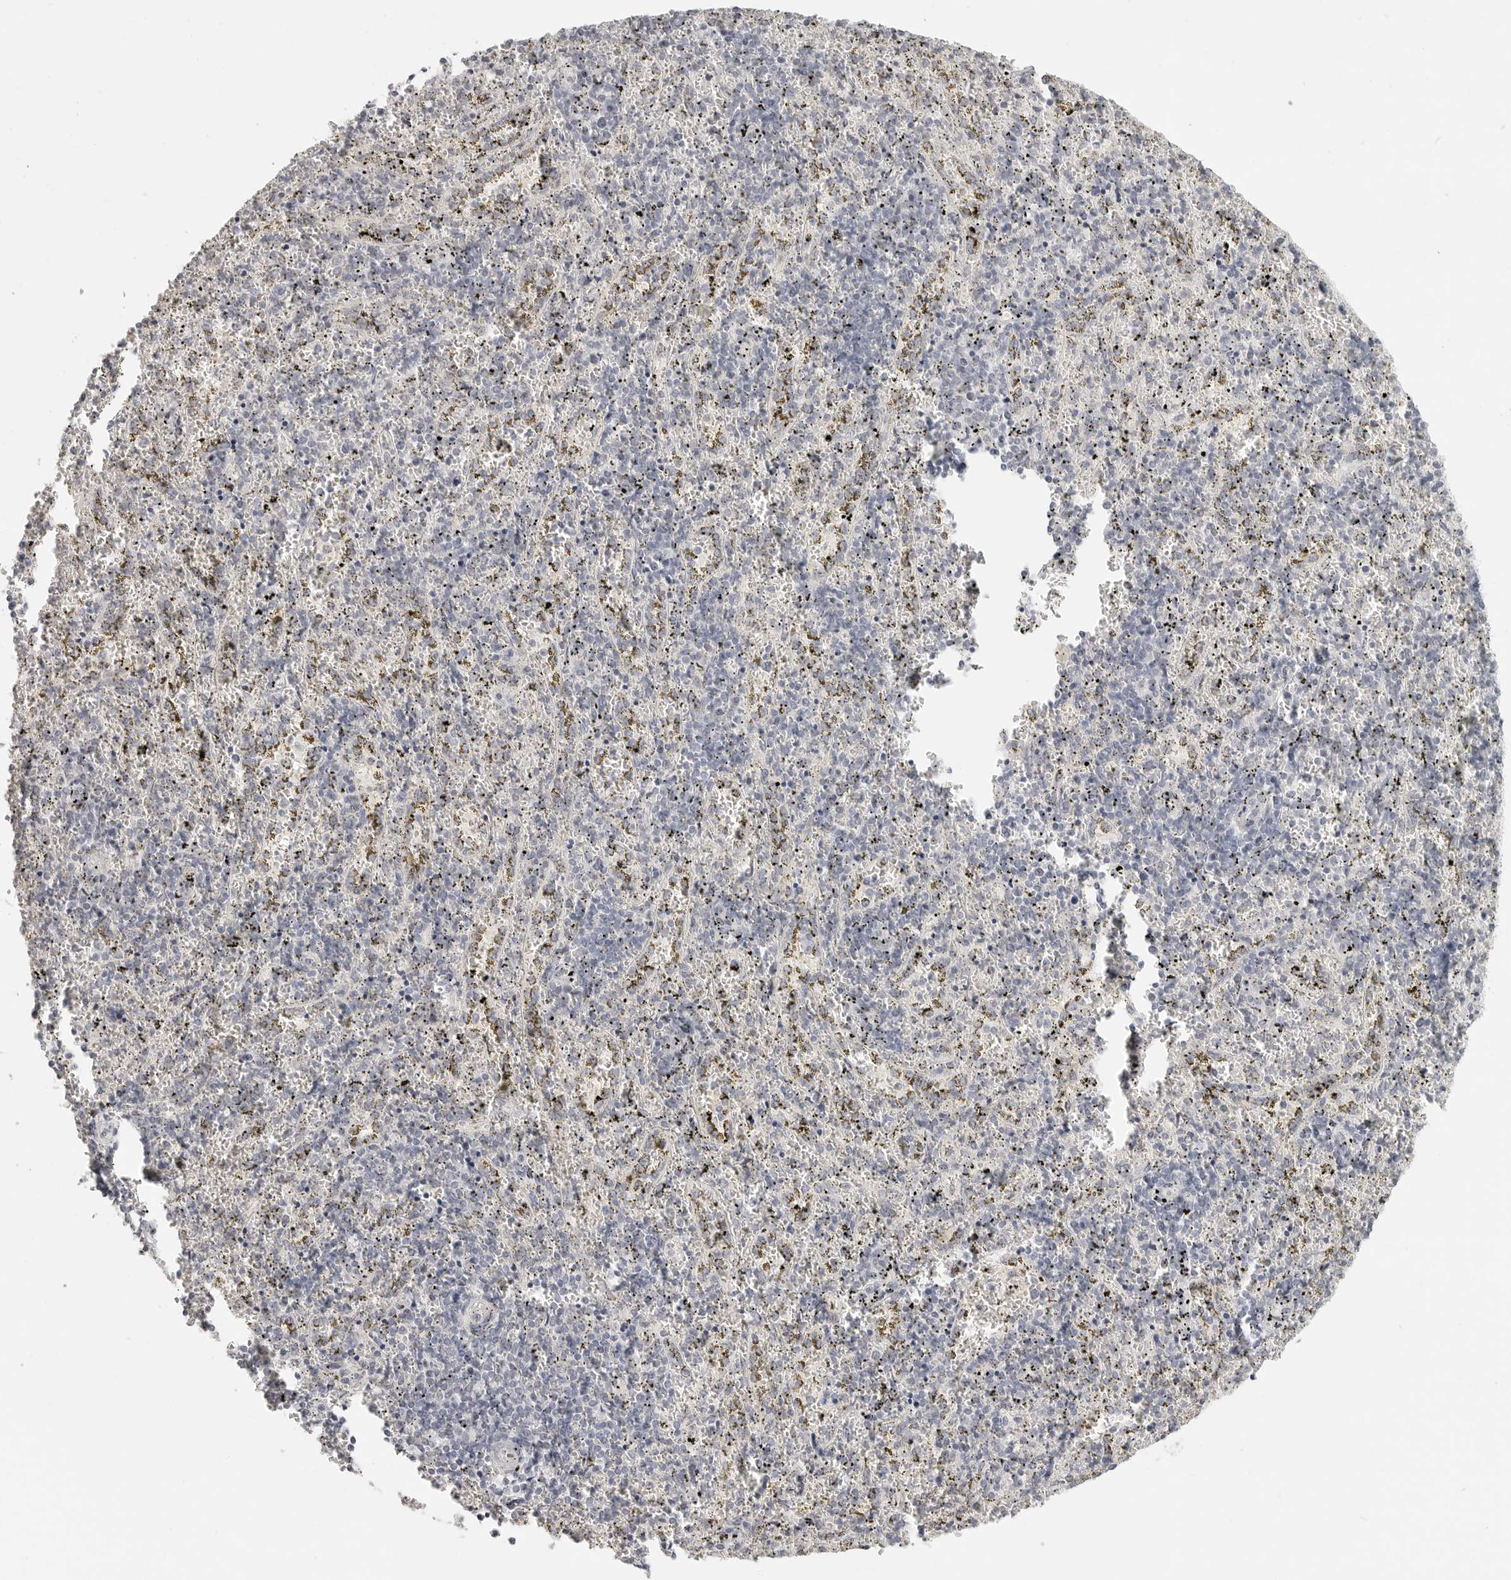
{"staining": {"intensity": "negative", "quantity": "none", "location": "none"}, "tissue": "spleen", "cell_type": "Cells in red pulp", "image_type": "normal", "snomed": [{"axis": "morphology", "description": "Normal tissue, NOS"}, {"axis": "topography", "description": "Spleen"}], "caption": "DAB (3,3'-diaminobenzidine) immunohistochemical staining of unremarkable human spleen reveals no significant staining in cells in red pulp.", "gene": "KLK11", "patient": {"sex": "male", "age": 11}}